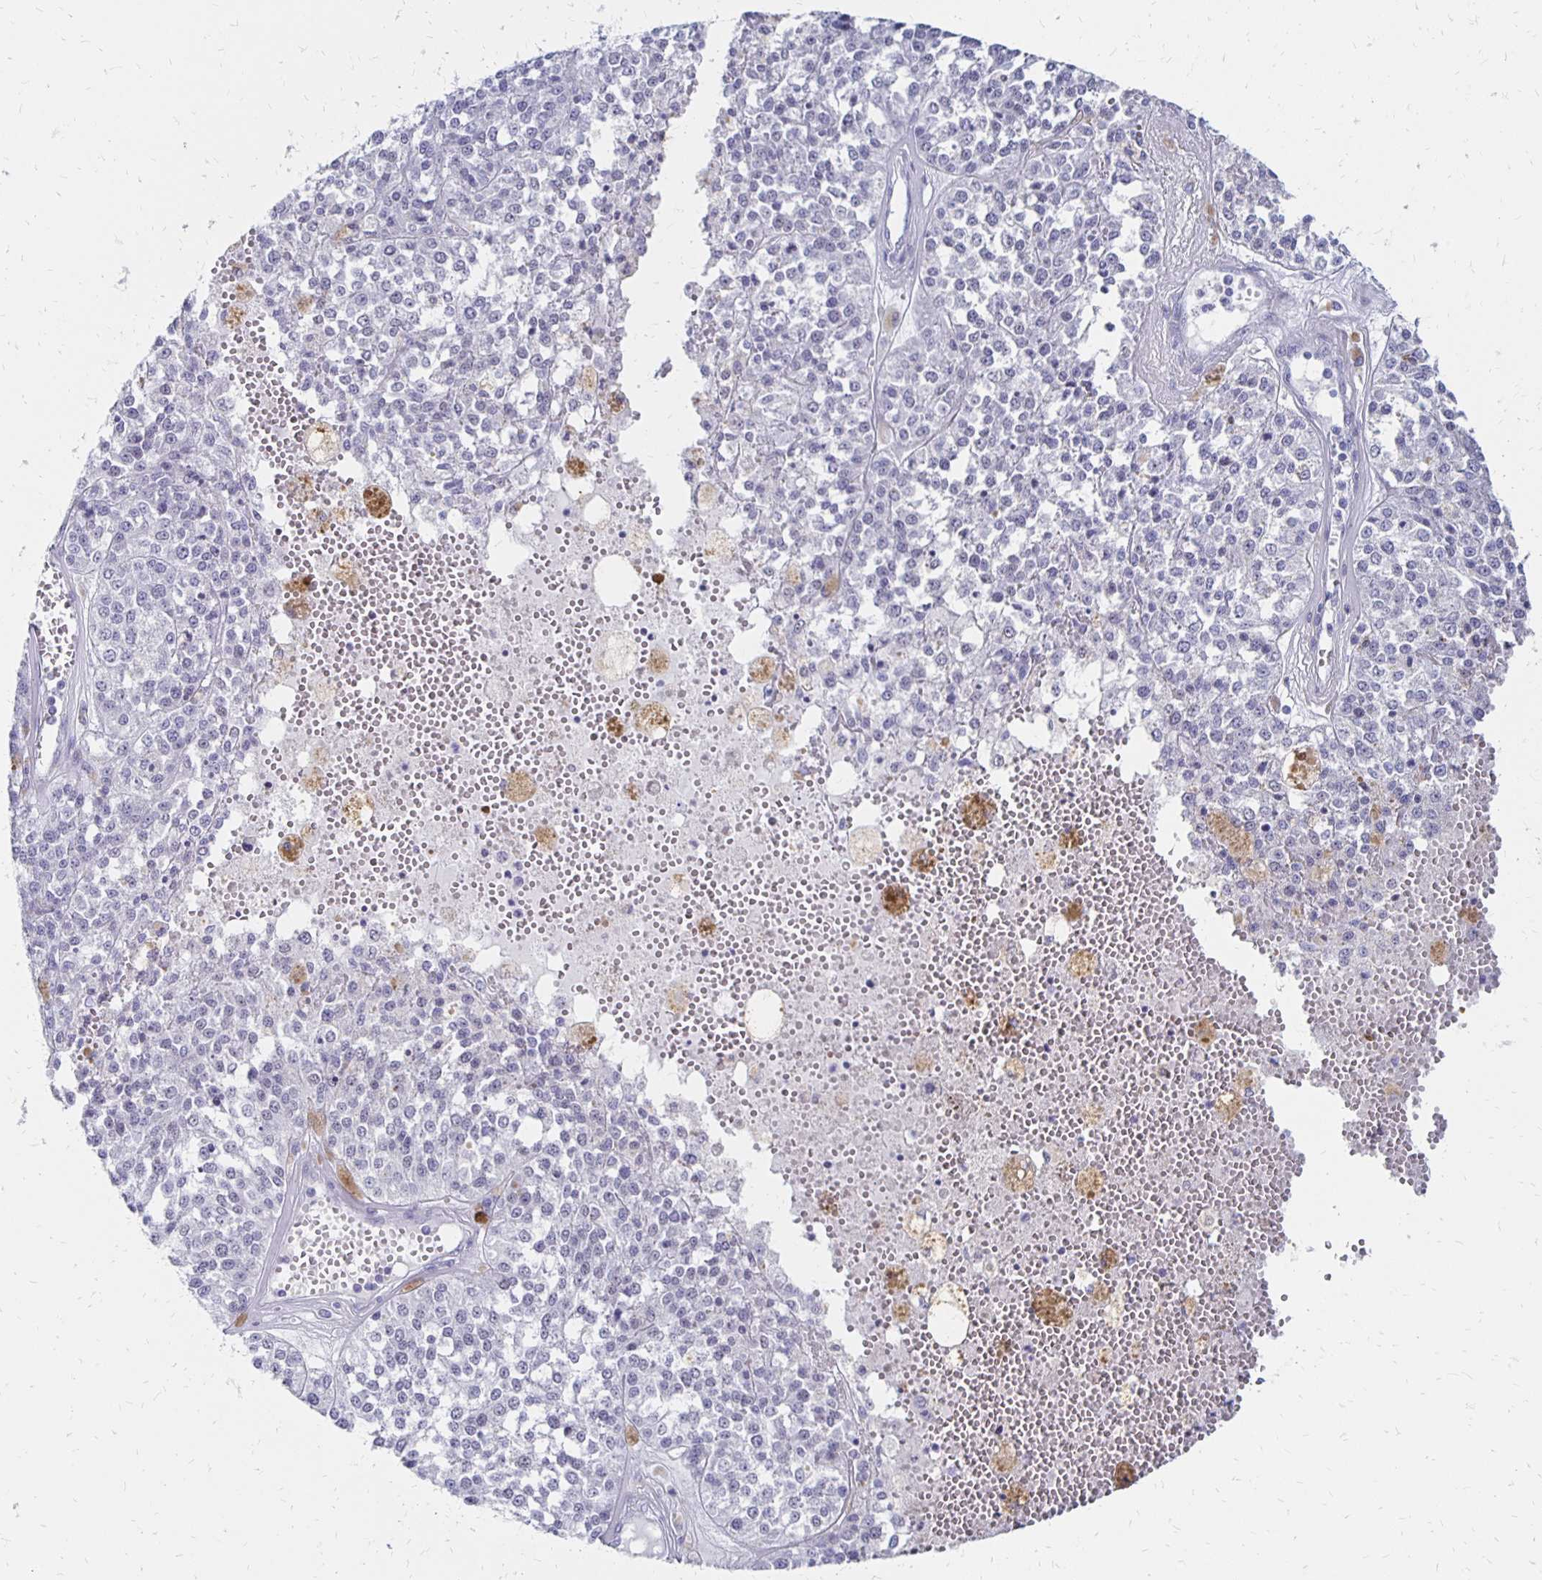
{"staining": {"intensity": "negative", "quantity": "none", "location": "none"}, "tissue": "melanoma", "cell_type": "Tumor cells", "image_type": "cancer", "snomed": [{"axis": "morphology", "description": "Malignant melanoma, Metastatic site"}, {"axis": "topography", "description": "Lymph node"}], "caption": "Immunohistochemical staining of human melanoma reveals no significant staining in tumor cells. The staining was performed using DAB (3,3'-diaminobenzidine) to visualize the protein expression in brown, while the nuclei were stained in blue with hematoxylin (Magnification: 20x).", "gene": "SYT2", "patient": {"sex": "female", "age": 64}}